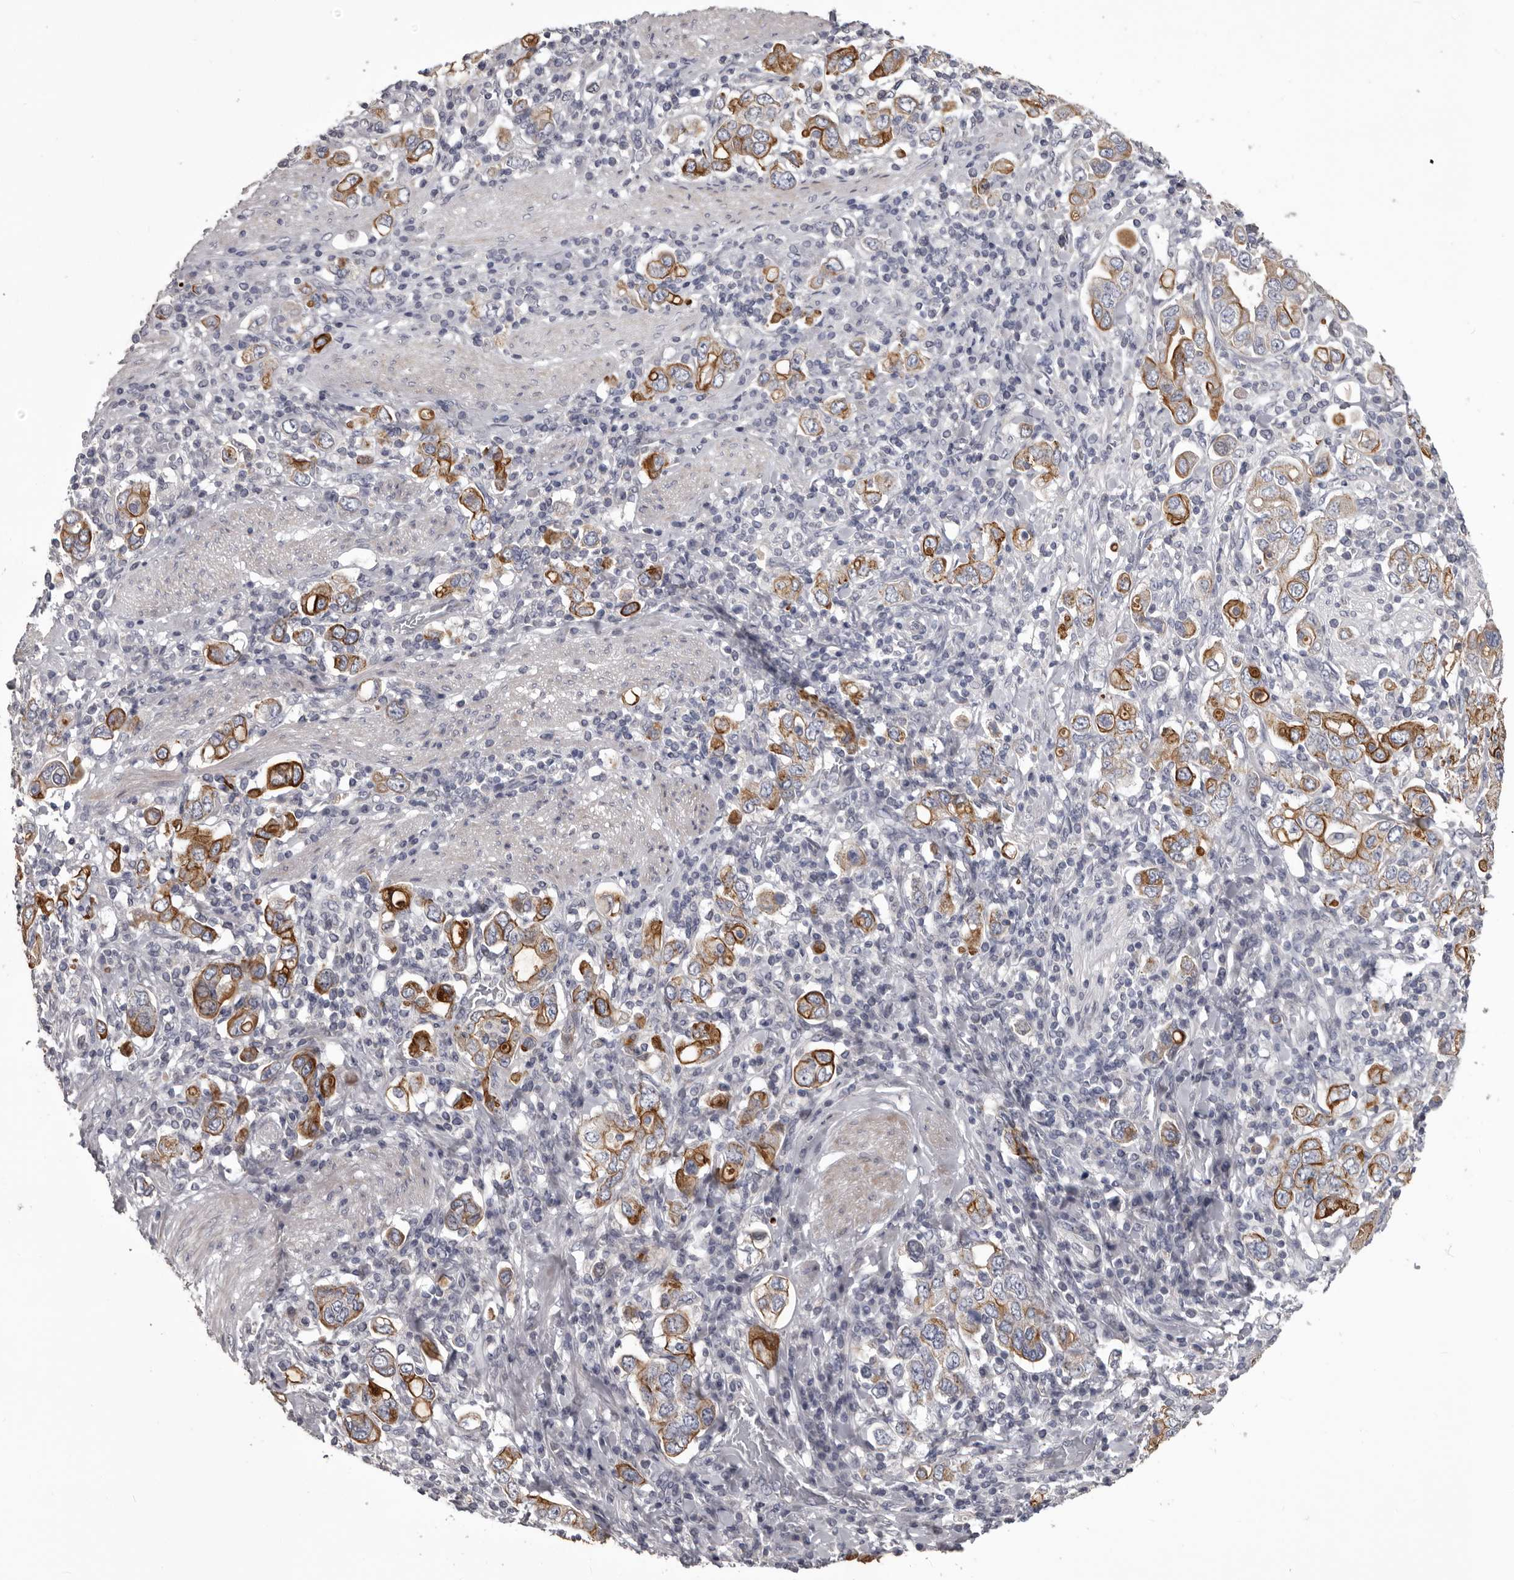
{"staining": {"intensity": "strong", "quantity": ">75%", "location": "cytoplasmic/membranous"}, "tissue": "stomach cancer", "cell_type": "Tumor cells", "image_type": "cancer", "snomed": [{"axis": "morphology", "description": "Adenocarcinoma, NOS"}, {"axis": "topography", "description": "Stomach, upper"}], "caption": "Strong cytoplasmic/membranous protein staining is seen in approximately >75% of tumor cells in stomach adenocarcinoma.", "gene": "LPAR6", "patient": {"sex": "male", "age": 62}}